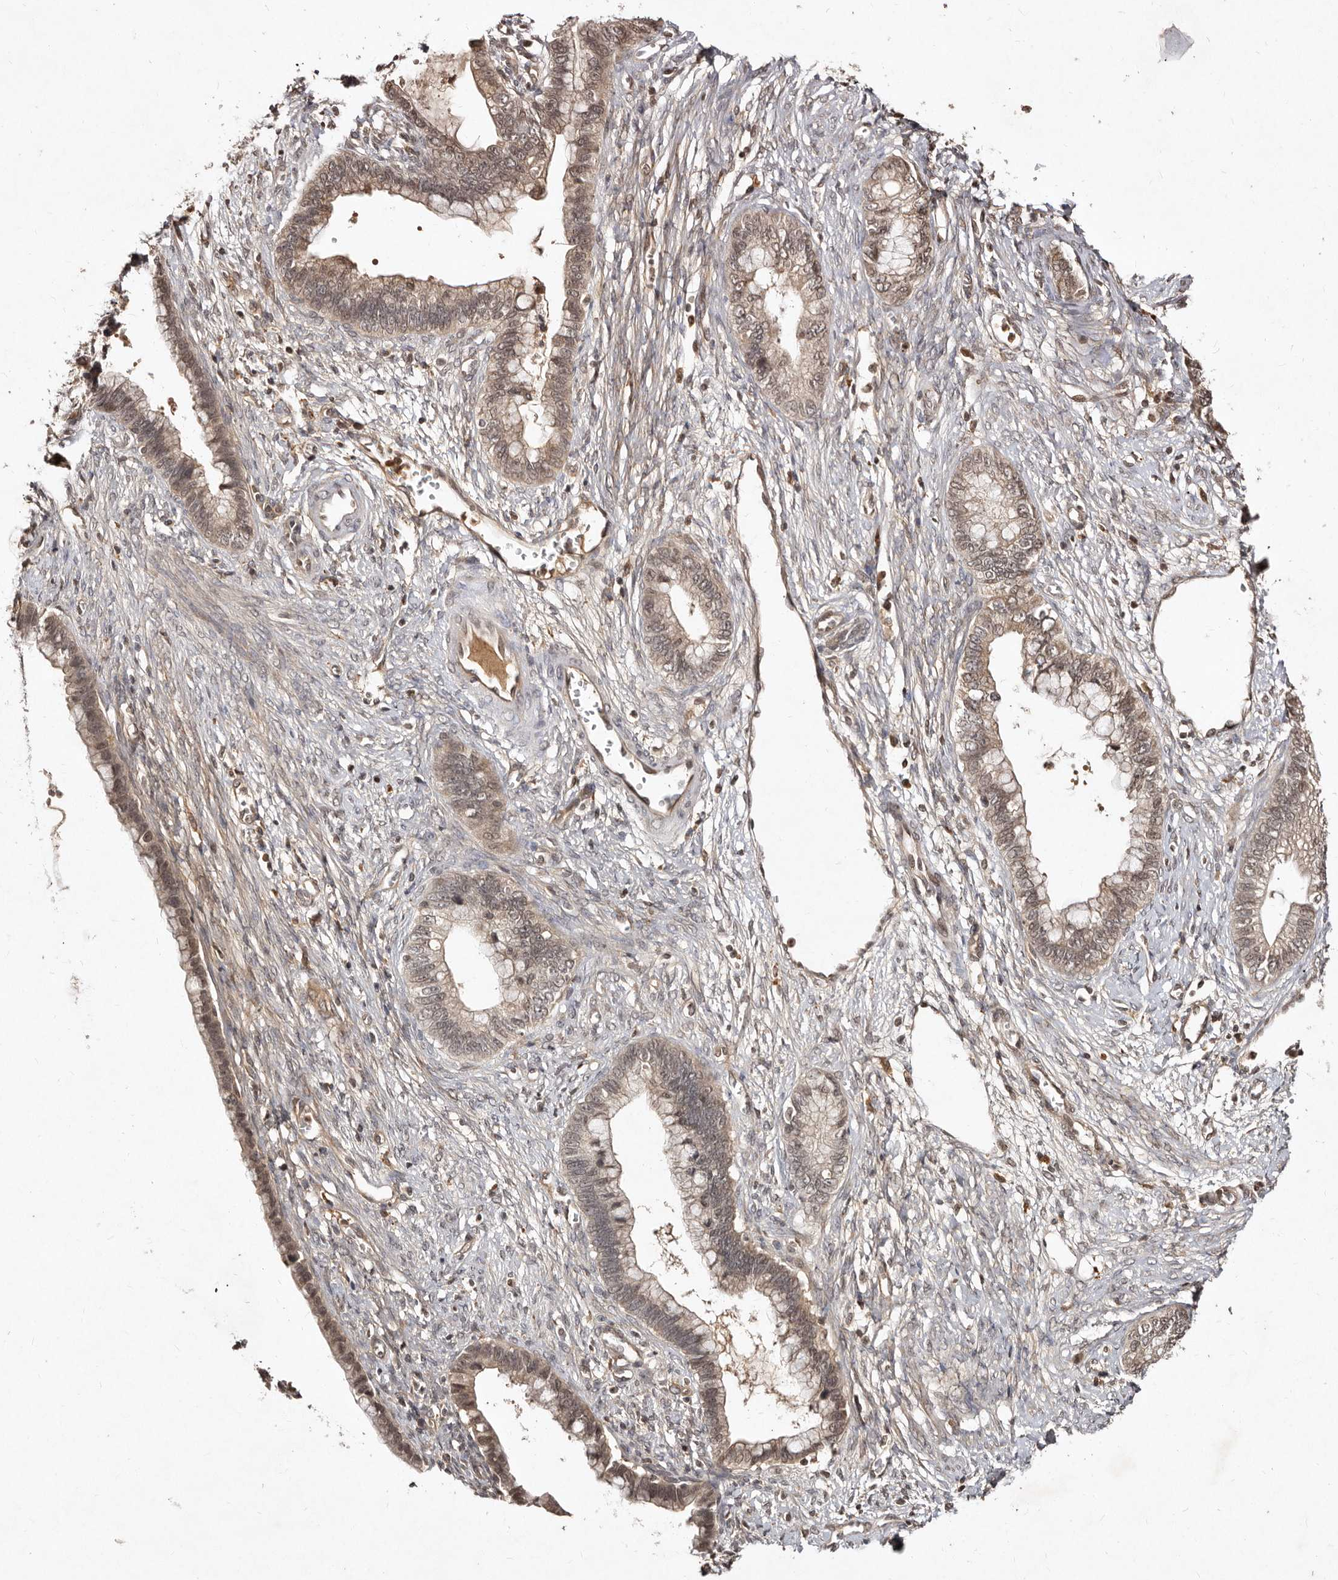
{"staining": {"intensity": "weak", "quantity": "25%-75%", "location": "cytoplasmic/membranous,nuclear"}, "tissue": "cervical cancer", "cell_type": "Tumor cells", "image_type": "cancer", "snomed": [{"axis": "morphology", "description": "Adenocarcinoma, NOS"}, {"axis": "topography", "description": "Cervix"}], "caption": "The histopathology image reveals immunohistochemical staining of adenocarcinoma (cervical). There is weak cytoplasmic/membranous and nuclear positivity is seen in about 25%-75% of tumor cells.", "gene": "LCORL", "patient": {"sex": "female", "age": 44}}